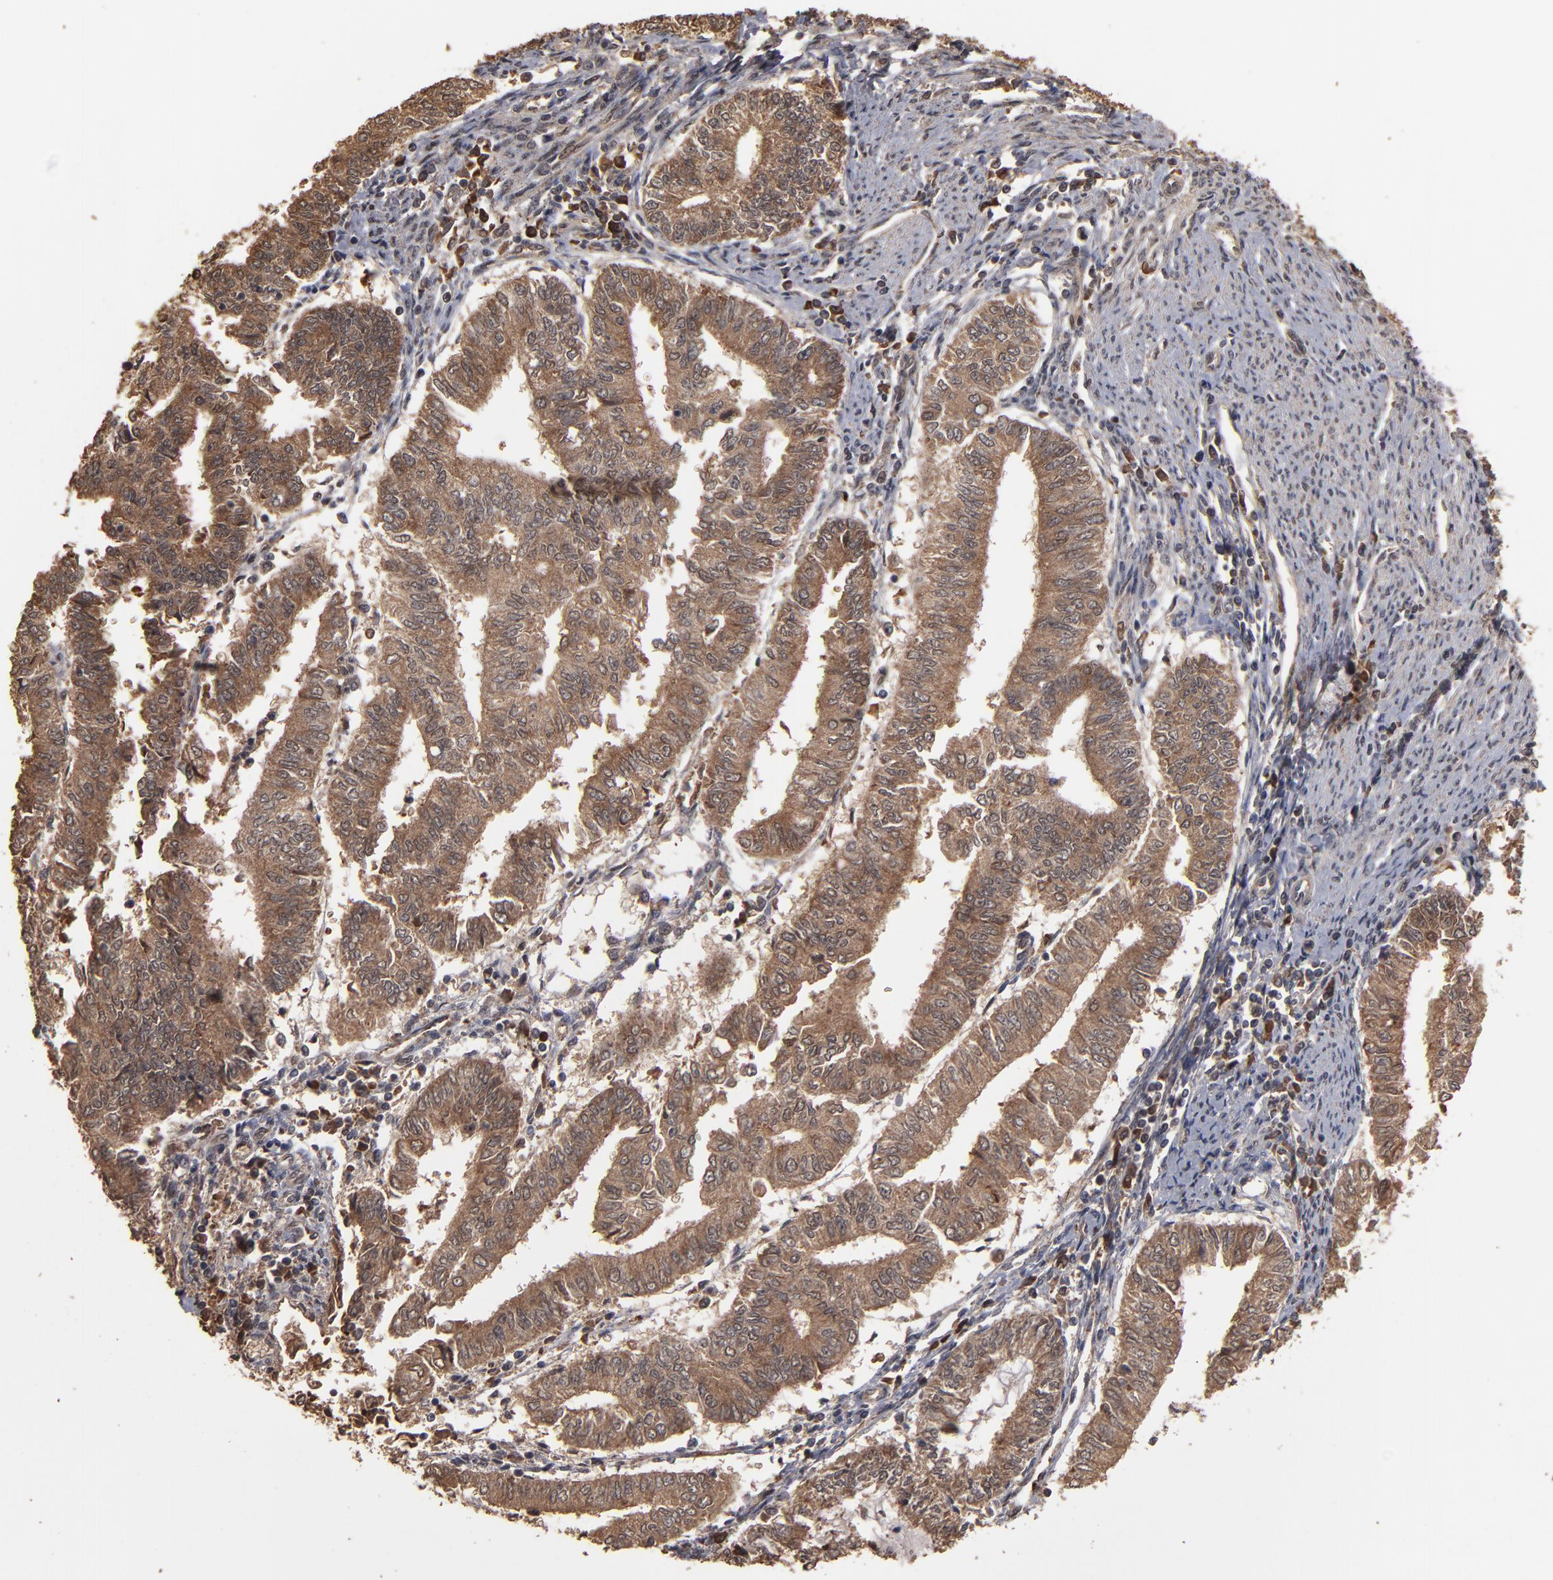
{"staining": {"intensity": "strong", "quantity": ">75%", "location": "cytoplasmic/membranous,nuclear"}, "tissue": "endometrial cancer", "cell_type": "Tumor cells", "image_type": "cancer", "snomed": [{"axis": "morphology", "description": "Adenocarcinoma, NOS"}, {"axis": "topography", "description": "Endometrium"}], "caption": "DAB (3,3'-diaminobenzidine) immunohistochemical staining of human endometrial adenocarcinoma demonstrates strong cytoplasmic/membranous and nuclear protein staining in about >75% of tumor cells.", "gene": "NXF2B", "patient": {"sex": "female", "age": 66}}